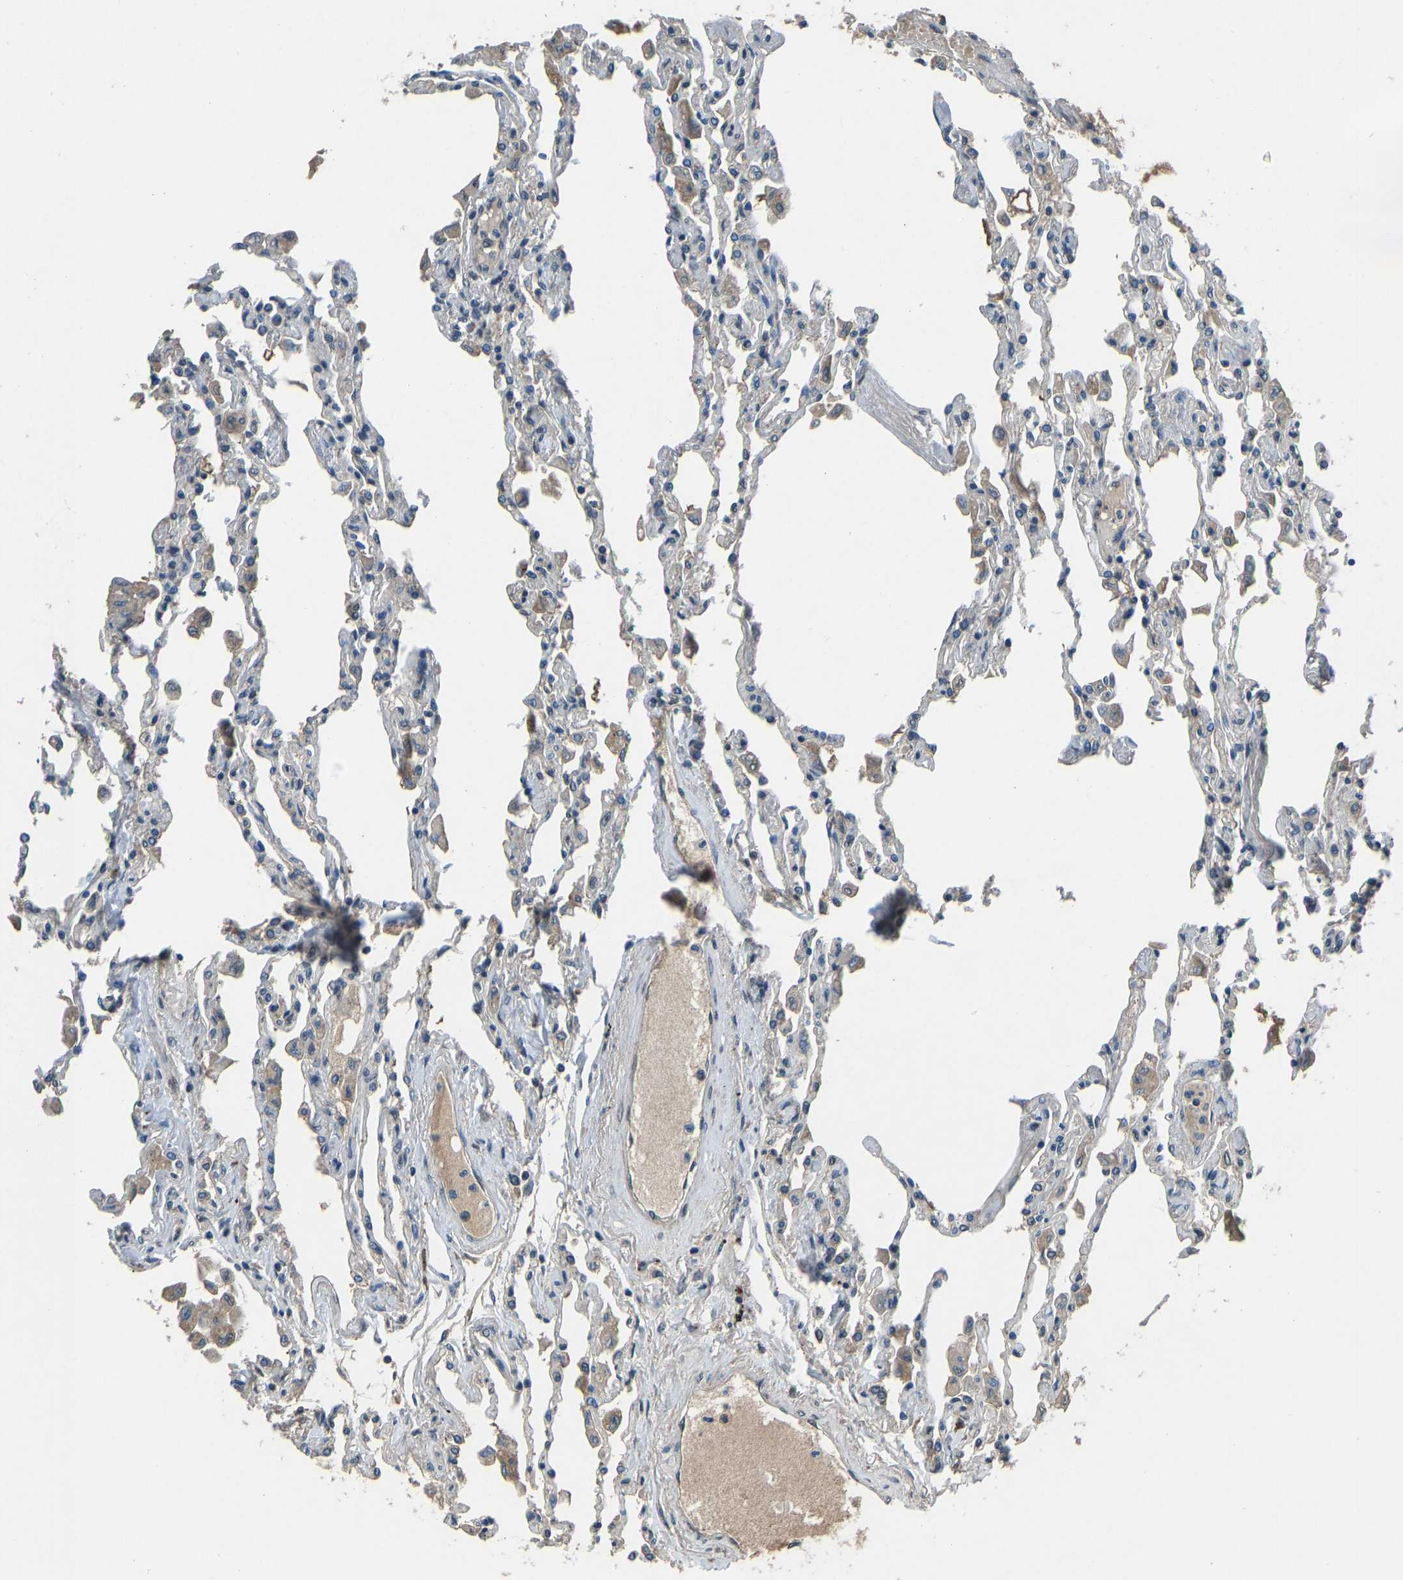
{"staining": {"intensity": "negative", "quantity": "none", "location": "none"}, "tissue": "lung", "cell_type": "Alveolar cells", "image_type": "normal", "snomed": [{"axis": "morphology", "description": "Normal tissue, NOS"}, {"axis": "topography", "description": "Bronchus"}, {"axis": "topography", "description": "Lung"}], "caption": "Benign lung was stained to show a protein in brown. There is no significant expression in alveolar cells. (DAB immunohistochemistry, high magnification).", "gene": "TOX4", "patient": {"sex": "female", "age": 49}}